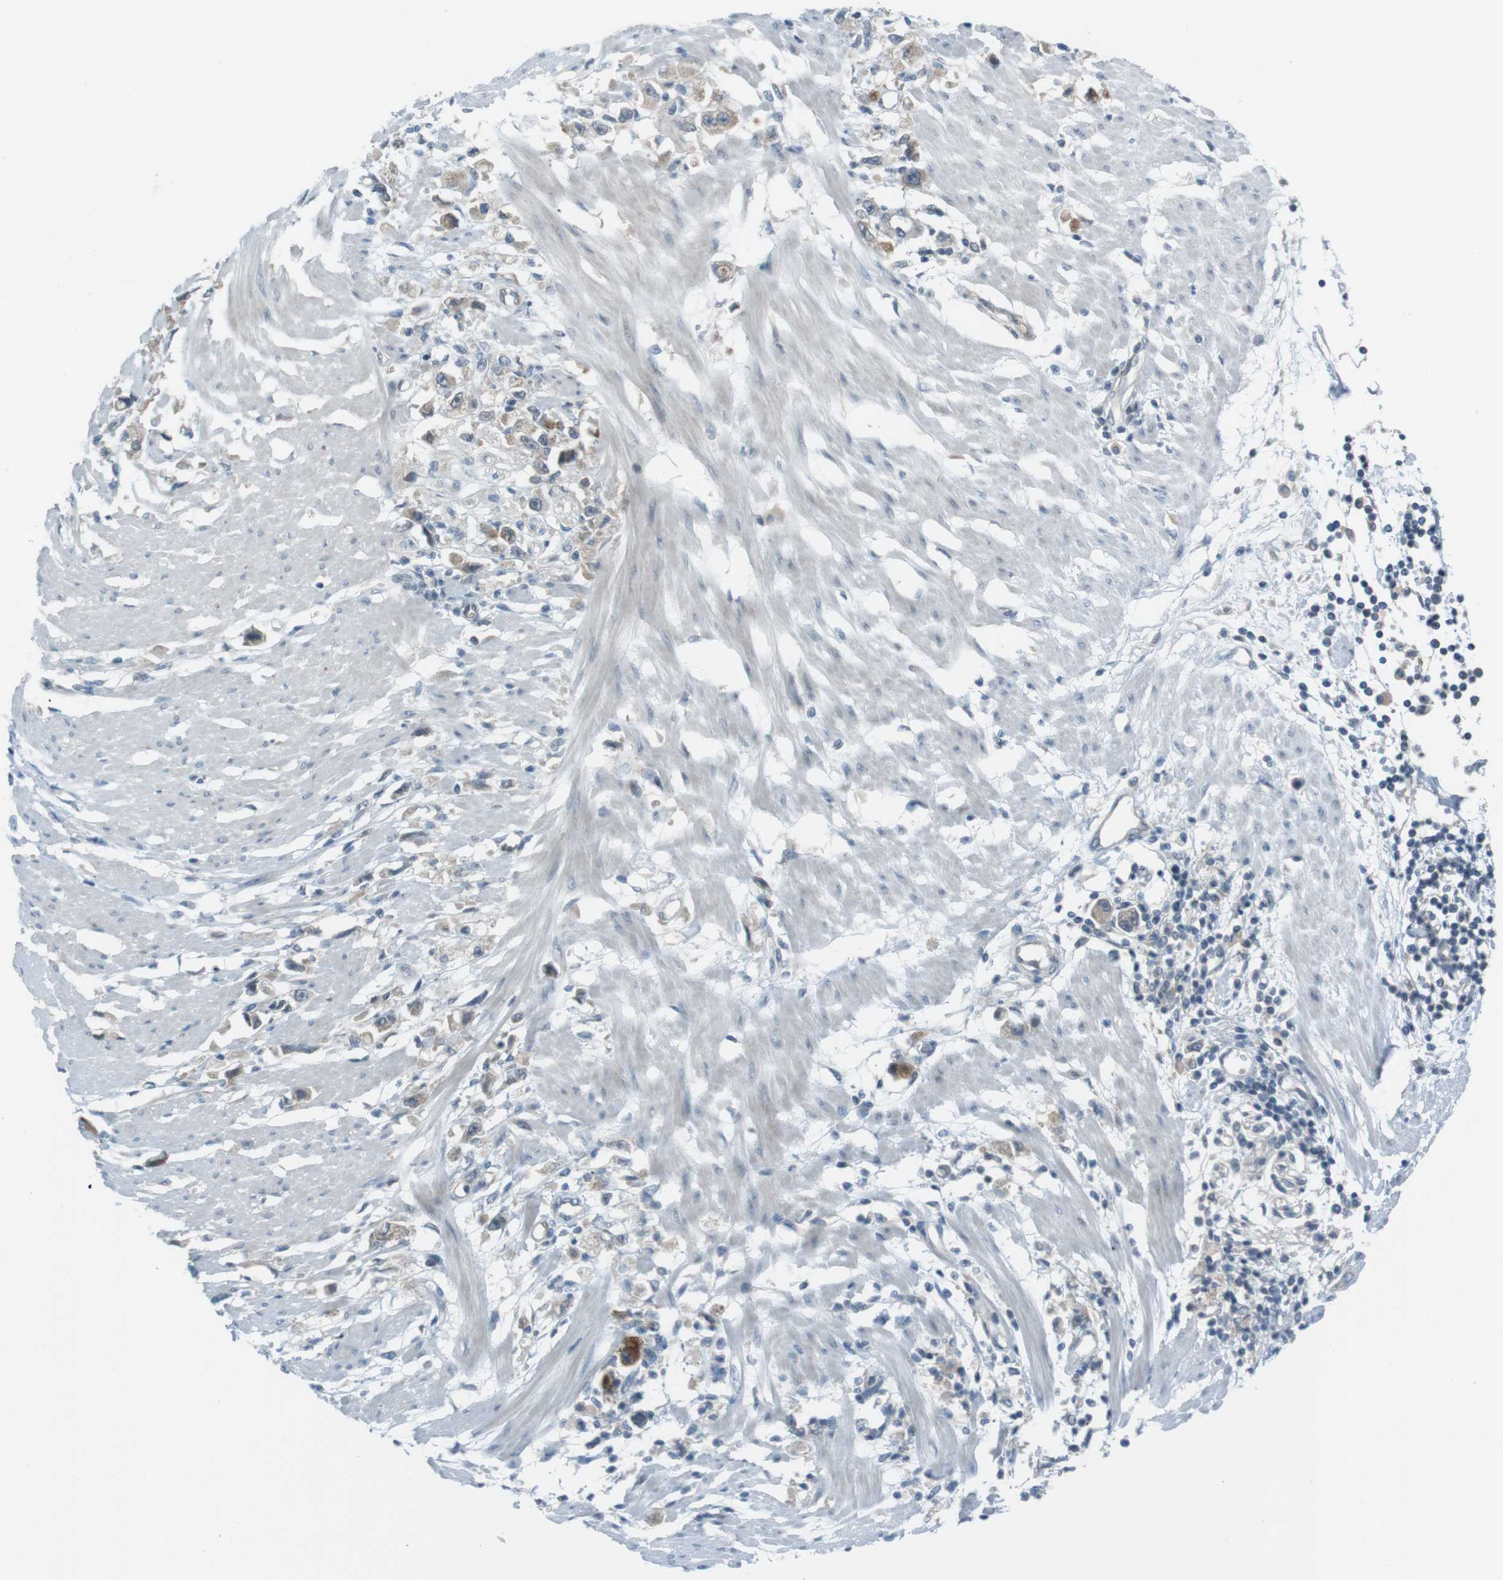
{"staining": {"intensity": "weak", "quantity": "<25%", "location": "cytoplasmic/membranous"}, "tissue": "stomach cancer", "cell_type": "Tumor cells", "image_type": "cancer", "snomed": [{"axis": "morphology", "description": "Adenocarcinoma, NOS"}, {"axis": "topography", "description": "Stomach"}], "caption": "DAB immunohistochemical staining of human stomach cancer (adenocarcinoma) shows no significant expression in tumor cells. (DAB immunohistochemistry visualized using brightfield microscopy, high magnification).", "gene": "ZDHHC20", "patient": {"sex": "female", "age": 59}}